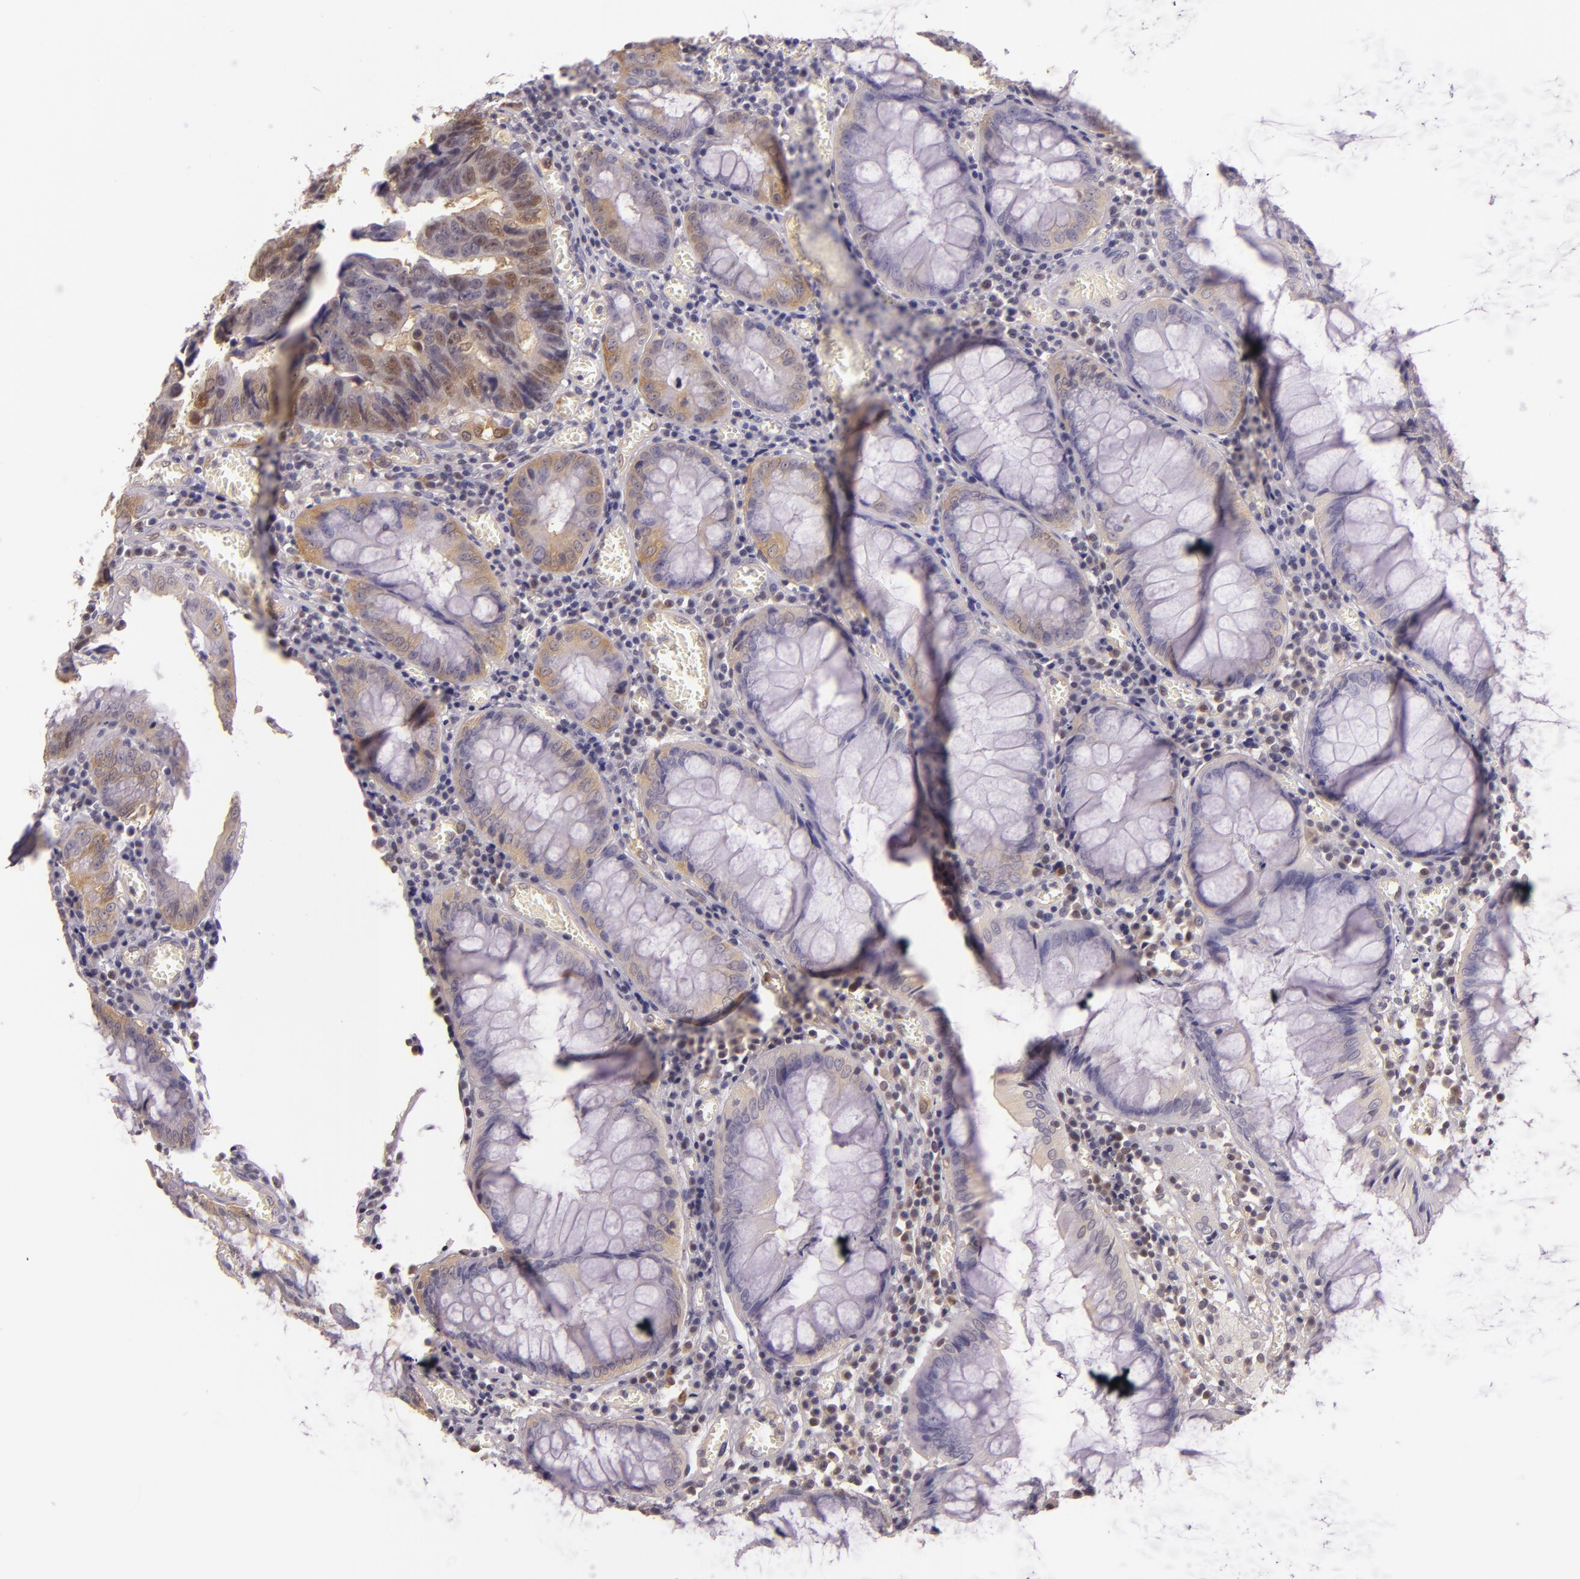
{"staining": {"intensity": "moderate", "quantity": "25%-75%", "location": "cytoplasmic/membranous,nuclear"}, "tissue": "colorectal cancer", "cell_type": "Tumor cells", "image_type": "cancer", "snomed": [{"axis": "morphology", "description": "Adenocarcinoma, NOS"}, {"axis": "topography", "description": "Rectum"}], "caption": "A brown stain labels moderate cytoplasmic/membranous and nuclear expression of a protein in adenocarcinoma (colorectal) tumor cells.", "gene": "HSPA8", "patient": {"sex": "female", "age": 98}}